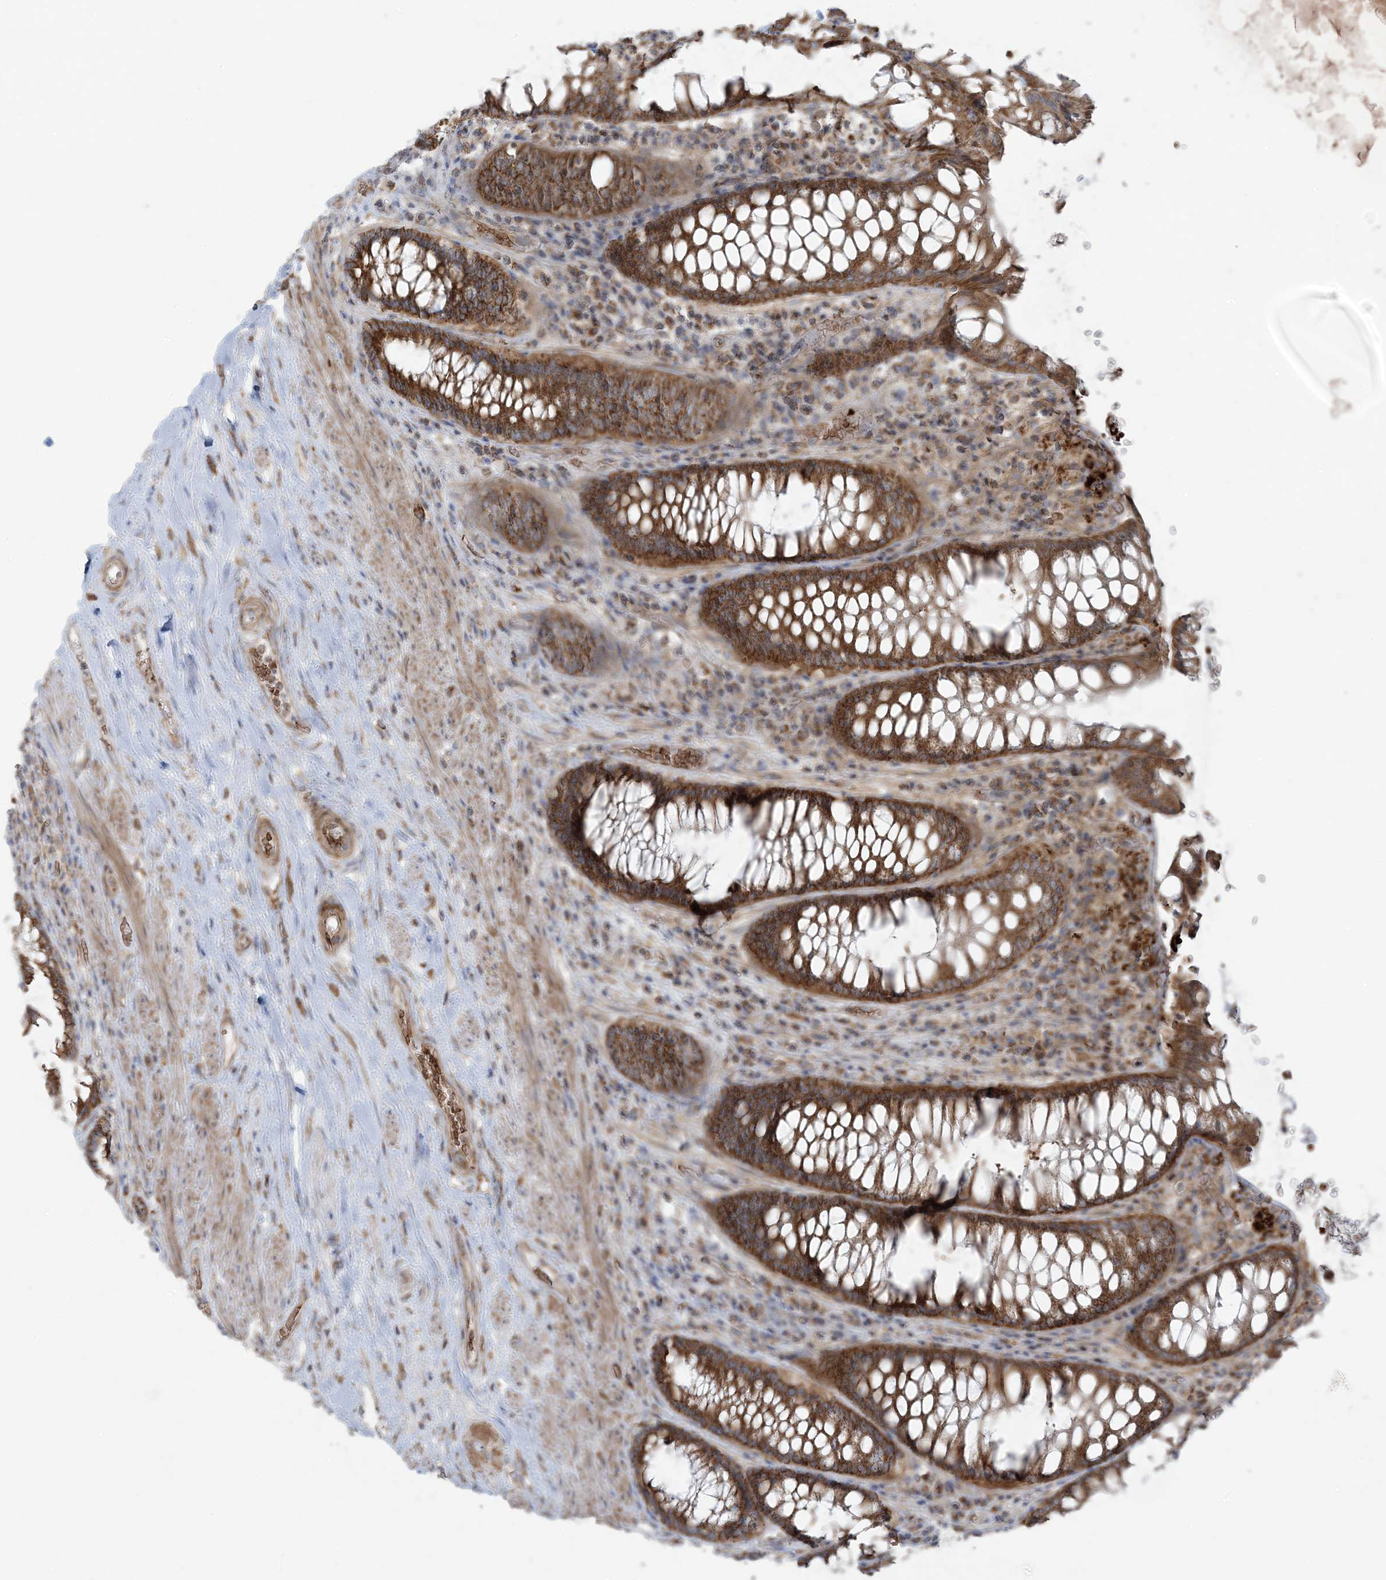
{"staining": {"intensity": "strong", "quantity": ">75%", "location": "cytoplasmic/membranous"}, "tissue": "rectum", "cell_type": "Glandular cells", "image_type": "normal", "snomed": [{"axis": "morphology", "description": "Normal tissue, NOS"}, {"axis": "topography", "description": "Rectum"}], "caption": "A high-resolution micrograph shows immunohistochemistry (IHC) staining of normal rectum, which shows strong cytoplasmic/membranous staining in about >75% of glandular cells. Using DAB (brown) and hematoxylin (blue) stains, captured at high magnification using brightfield microscopy.", "gene": "PIK3R4", "patient": {"sex": "male", "age": 64}}